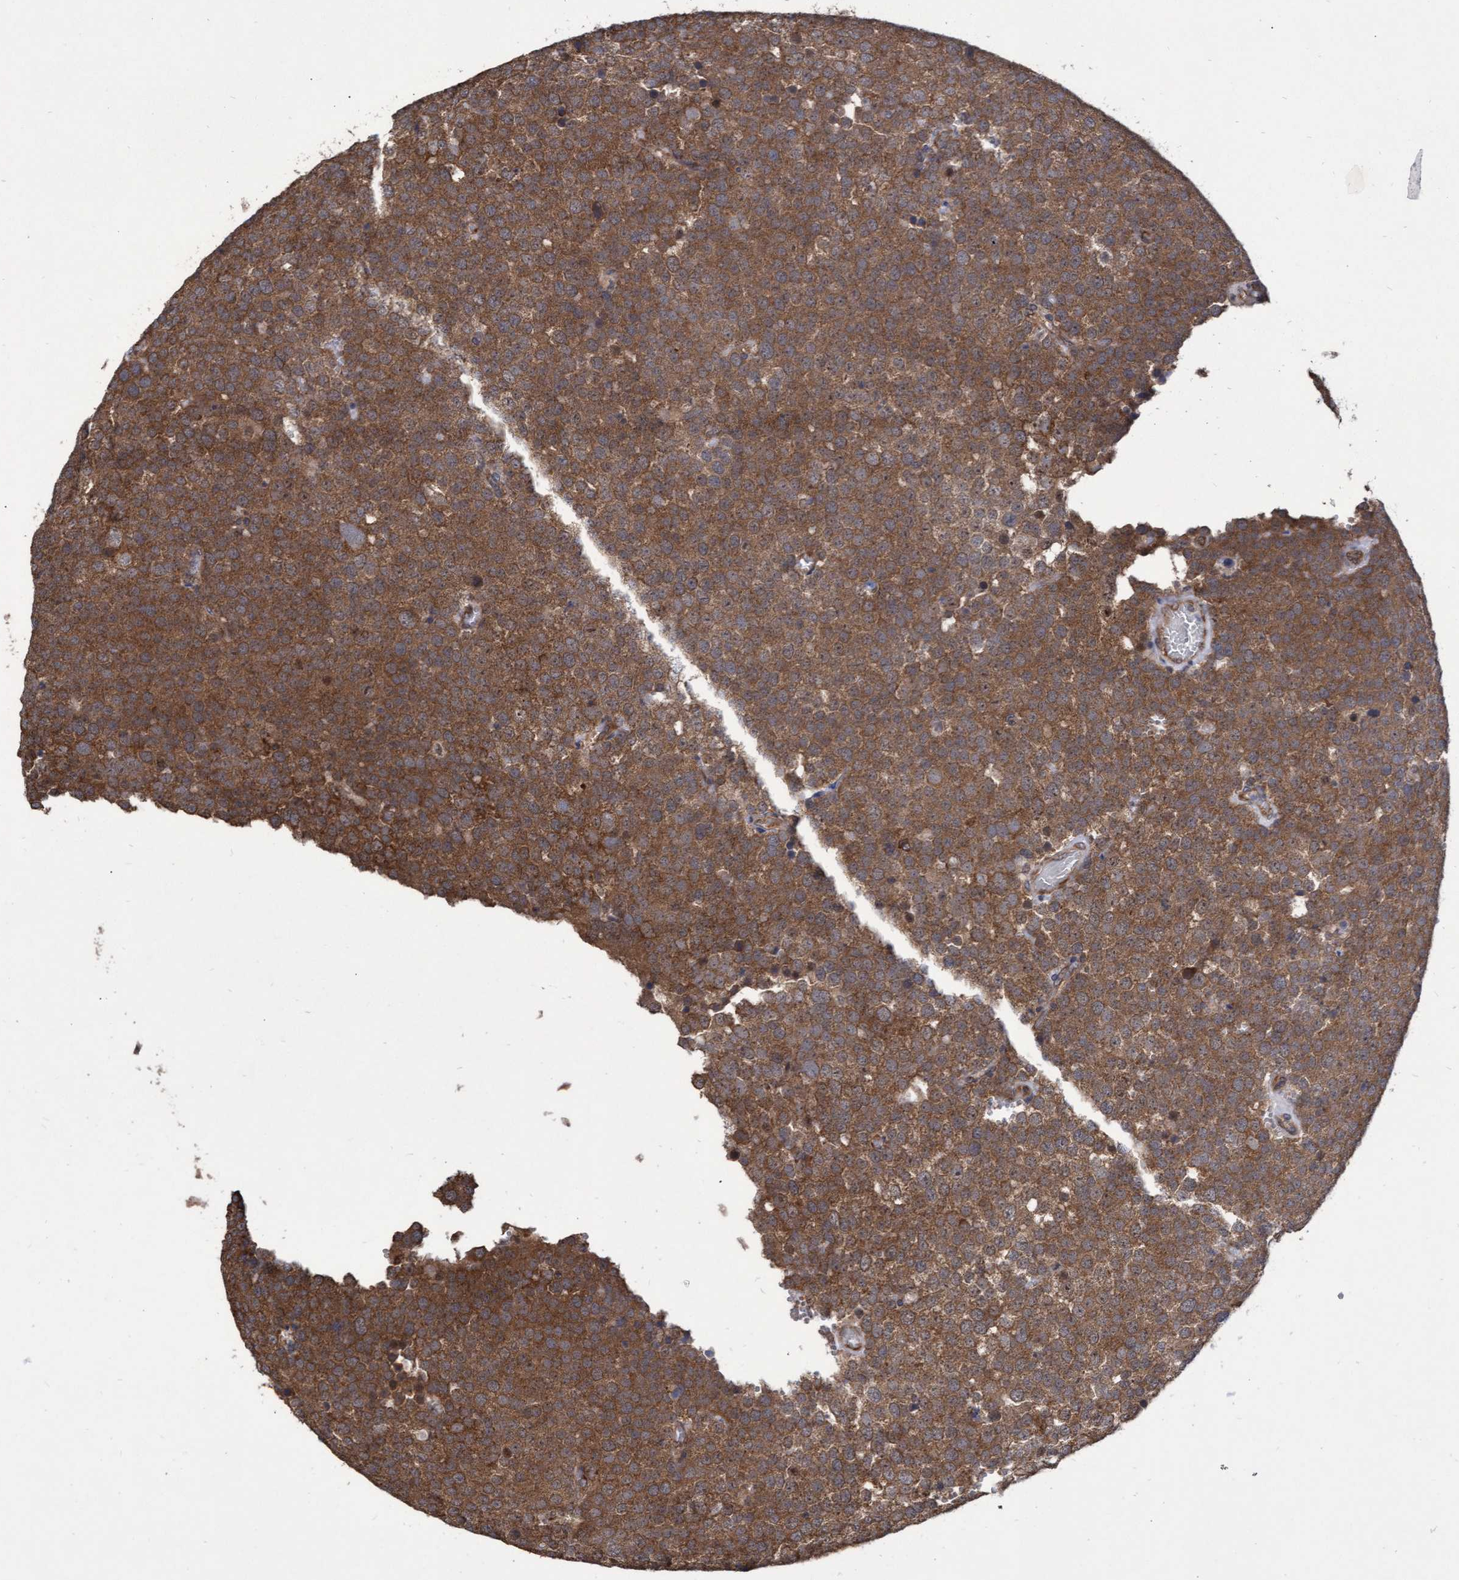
{"staining": {"intensity": "moderate", "quantity": ">75%", "location": "cytoplasmic/membranous"}, "tissue": "testis cancer", "cell_type": "Tumor cells", "image_type": "cancer", "snomed": [{"axis": "morphology", "description": "Normal tissue, NOS"}, {"axis": "morphology", "description": "Seminoma, NOS"}, {"axis": "topography", "description": "Testis"}], "caption": "Tumor cells demonstrate medium levels of moderate cytoplasmic/membranous expression in approximately >75% of cells in testis cancer. (IHC, brightfield microscopy, high magnification).", "gene": "ABCF2", "patient": {"sex": "male", "age": 71}}